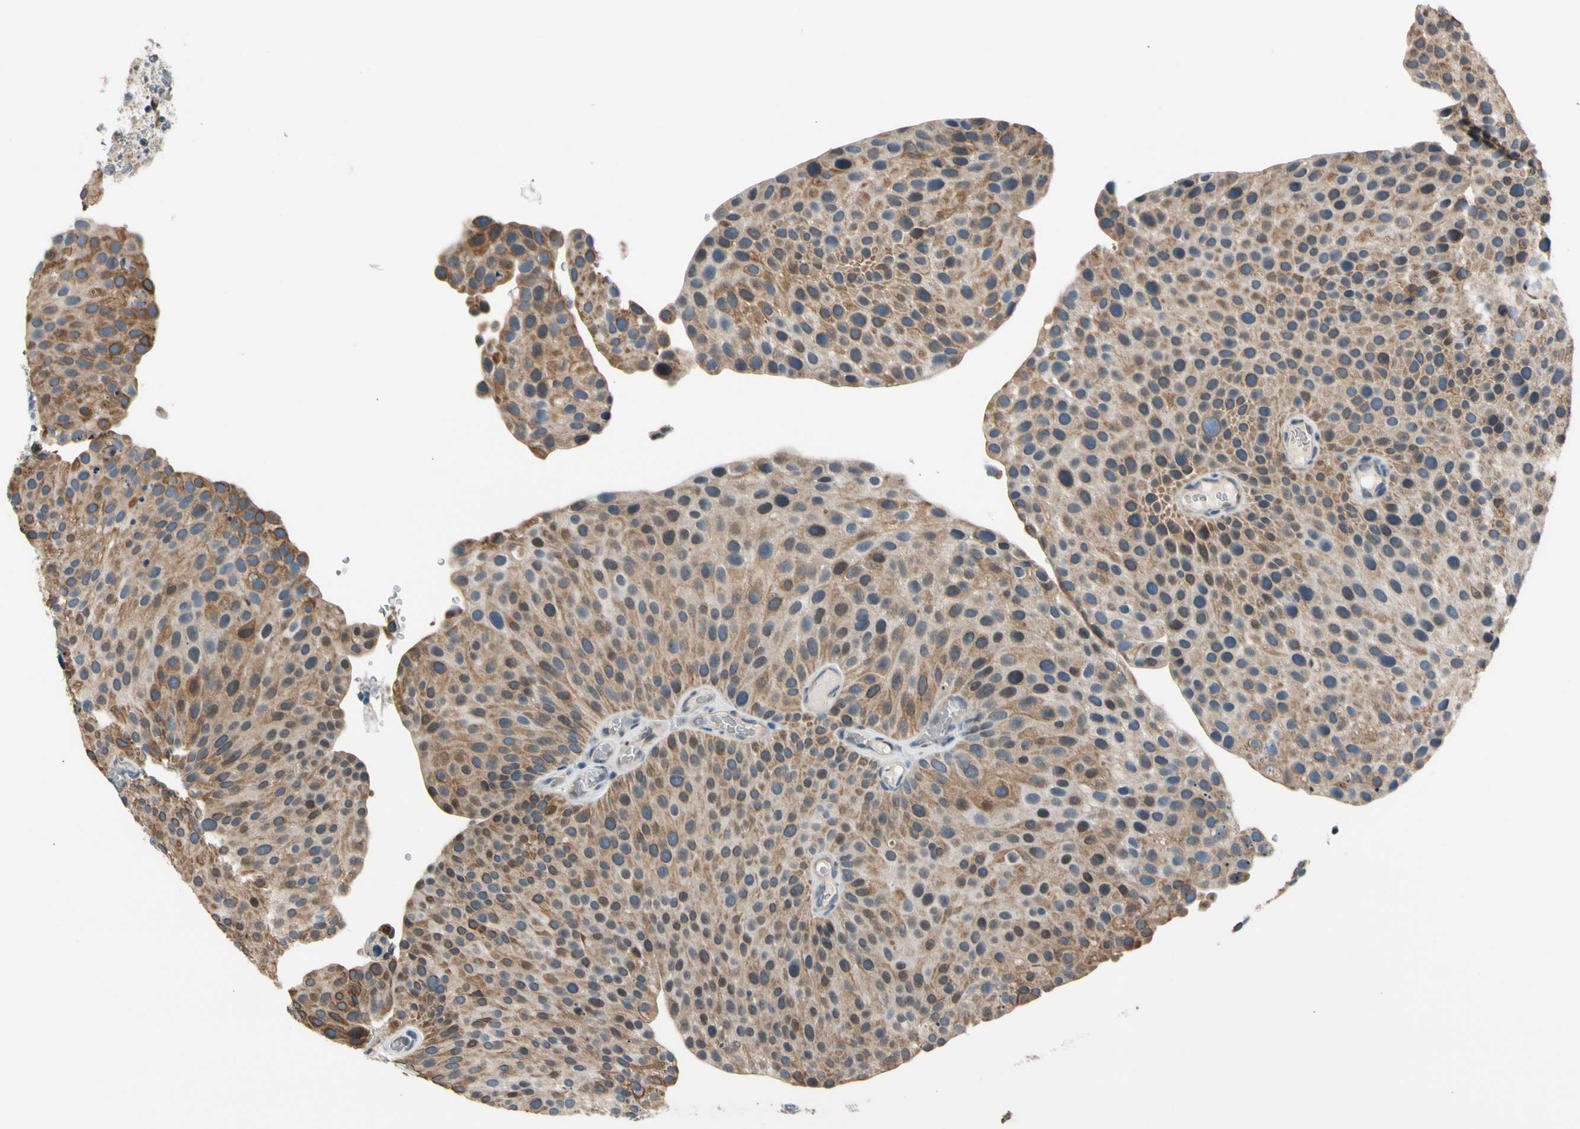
{"staining": {"intensity": "moderate", "quantity": "25%-75%", "location": "cytoplasmic/membranous"}, "tissue": "urothelial cancer", "cell_type": "Tumor cells", "image_type": "cancer", "snomed": [{"axis": "morphology", "description": "Urothelial carcinoma, Low grade"}, {"axis": "topography", "description": "Smooth muscle"}, {"axis": "topography", "description": "Urinary bladder"}], "caption": "Immunohistochemistry photomicrograph of neoplastic tissue: human urothelial carcinoma (low-grade) stained using IHC reveals medium levels of moderate protein expression localized specifically in the cytoplasmic/membranous of tumor cells, appearing as a cytoplasmic/membranous brown color.", "gene": "ZNF184", "patient": {"sex": "male", "age": 60}}